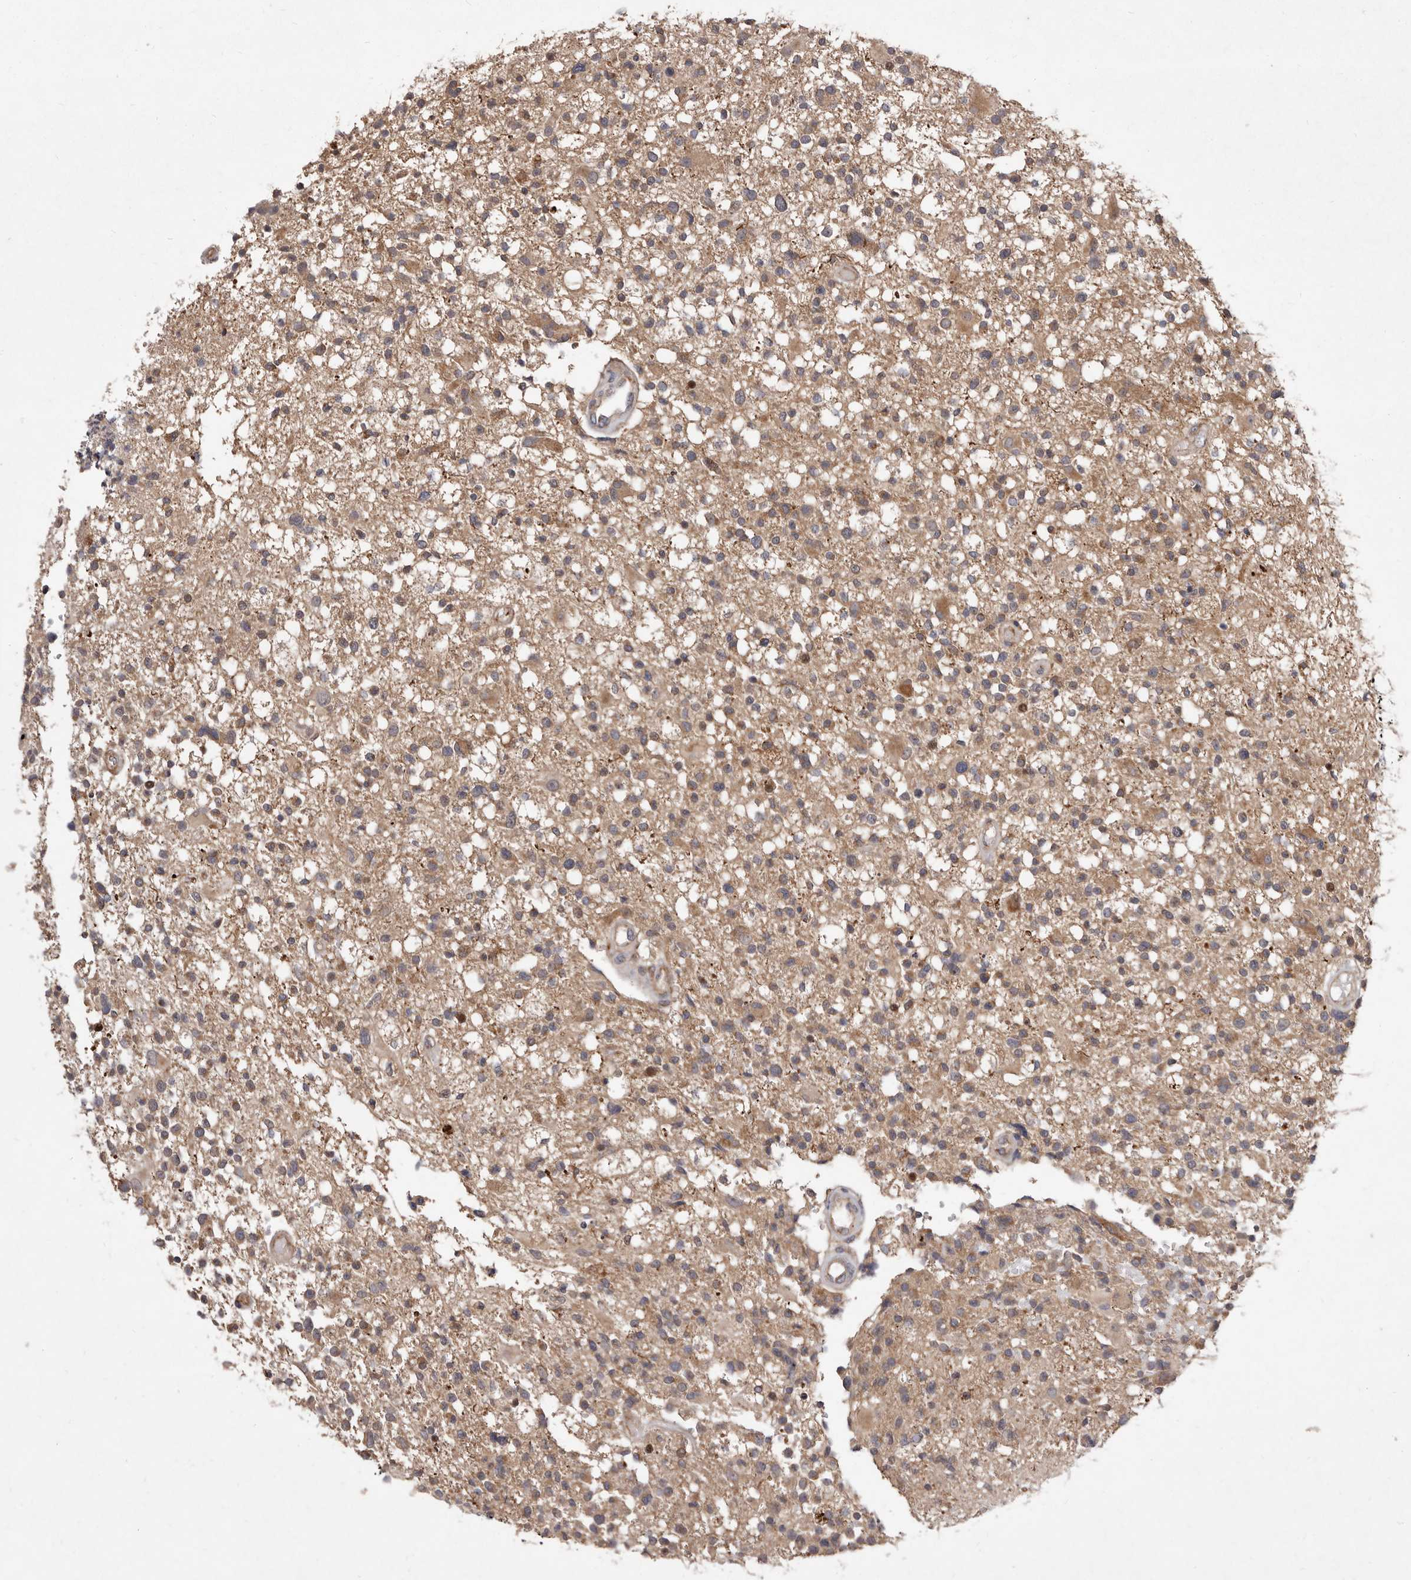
{"staining": {"intensity": "weak", "quantity": ">75%", "location": "cytoplasmic/membranous"}, "tissue": "glioma", "cell_type": "Tumor cells", "image_type": "cancer", "snomed": [{"axis": "morphology", "description": "Glioma, malignant, High grade"}, {"axis": "morphology", "description": "Glioblastoma, NOS"}, {"axis": "topography", "description": "Brain"}], "caption": "Glioma stained for a protein (brown) demonstrates weak cytoplasmic/membranous positive expression in about >75% of tumor cells.", "gene": "FLAD1", "patient": {"sex": "male", "age": 60}}